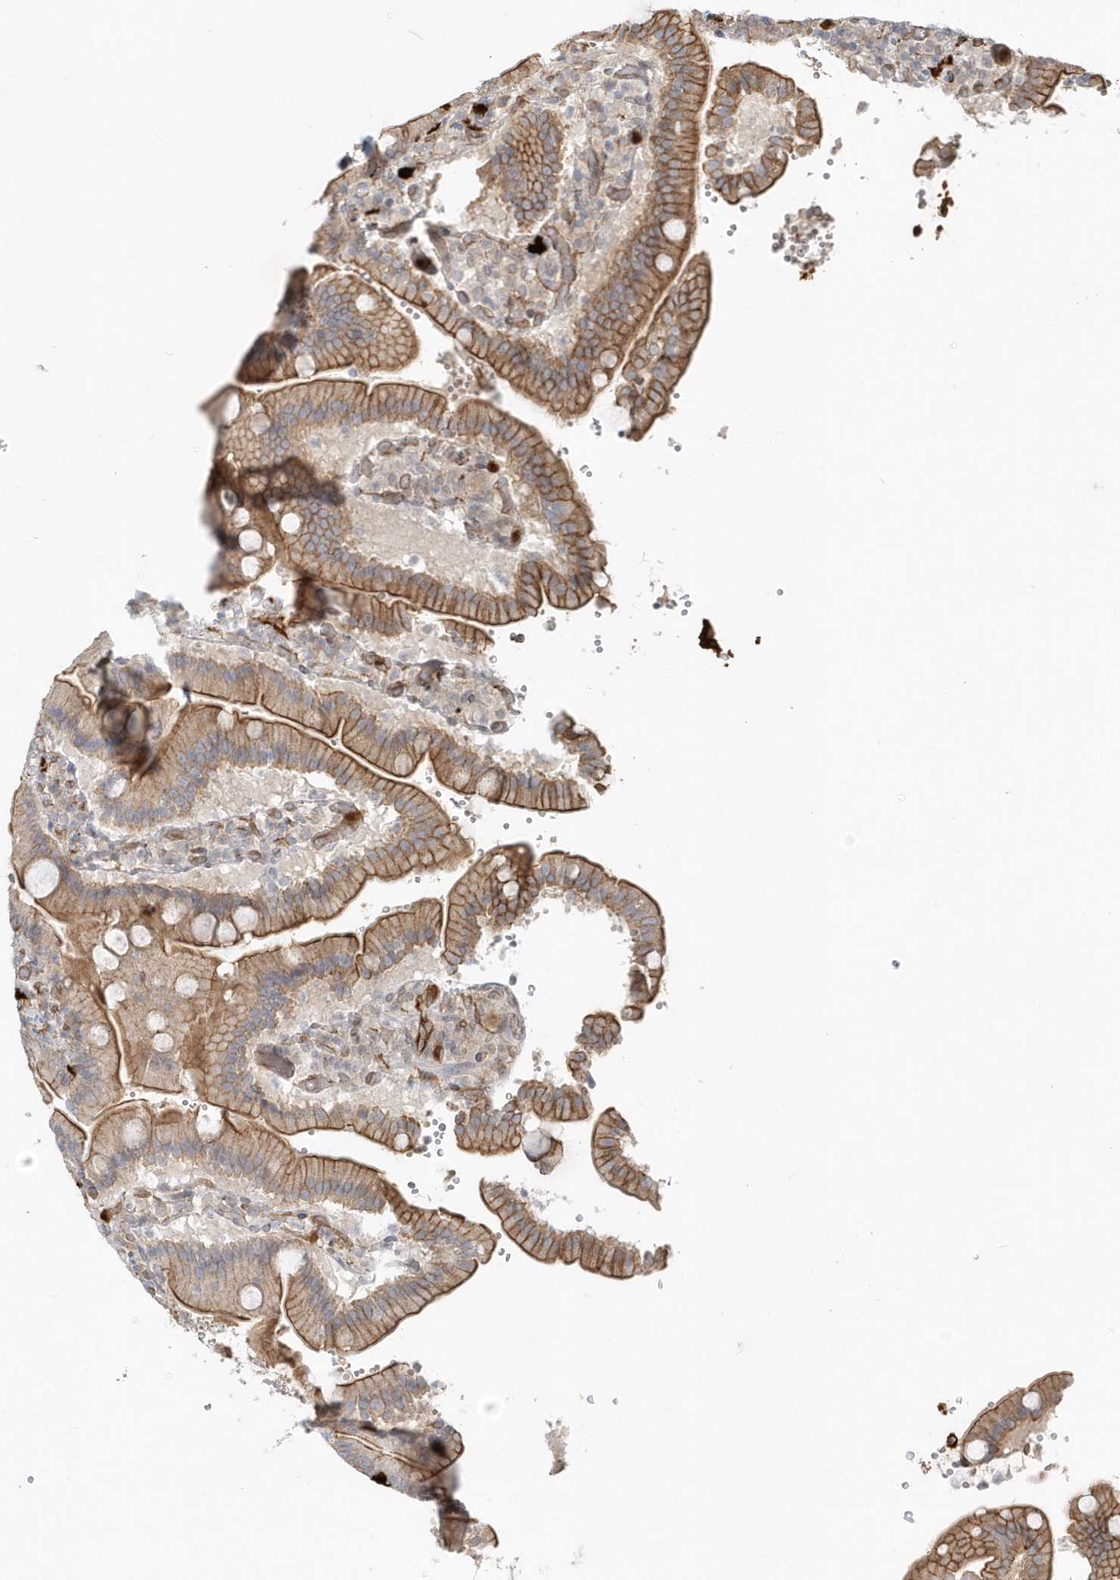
{"staining": {"intensity": "moderate", "quantity": ">75%", "location": "cytoplasmic/membranous"}, "tissue": "duodenum", "cell_type": "Glandular cells", "image_type": "normal", "snomed": [{"axis": "morphology", "description": "Normal tissue, NOS"}, {"axis": "topography", "description": "Duodenum"}], "caption": "Brown immunohistochemical staining in unremarkable human duodenum exhibits moderate cytoplasmic/membranous positivity in approximately >75% of glandular cells. (Brightfield microscopy of DAB IHC at high magnification).", "gene": "DNAH1", "patient": {"sex": "female", "age": 62}}